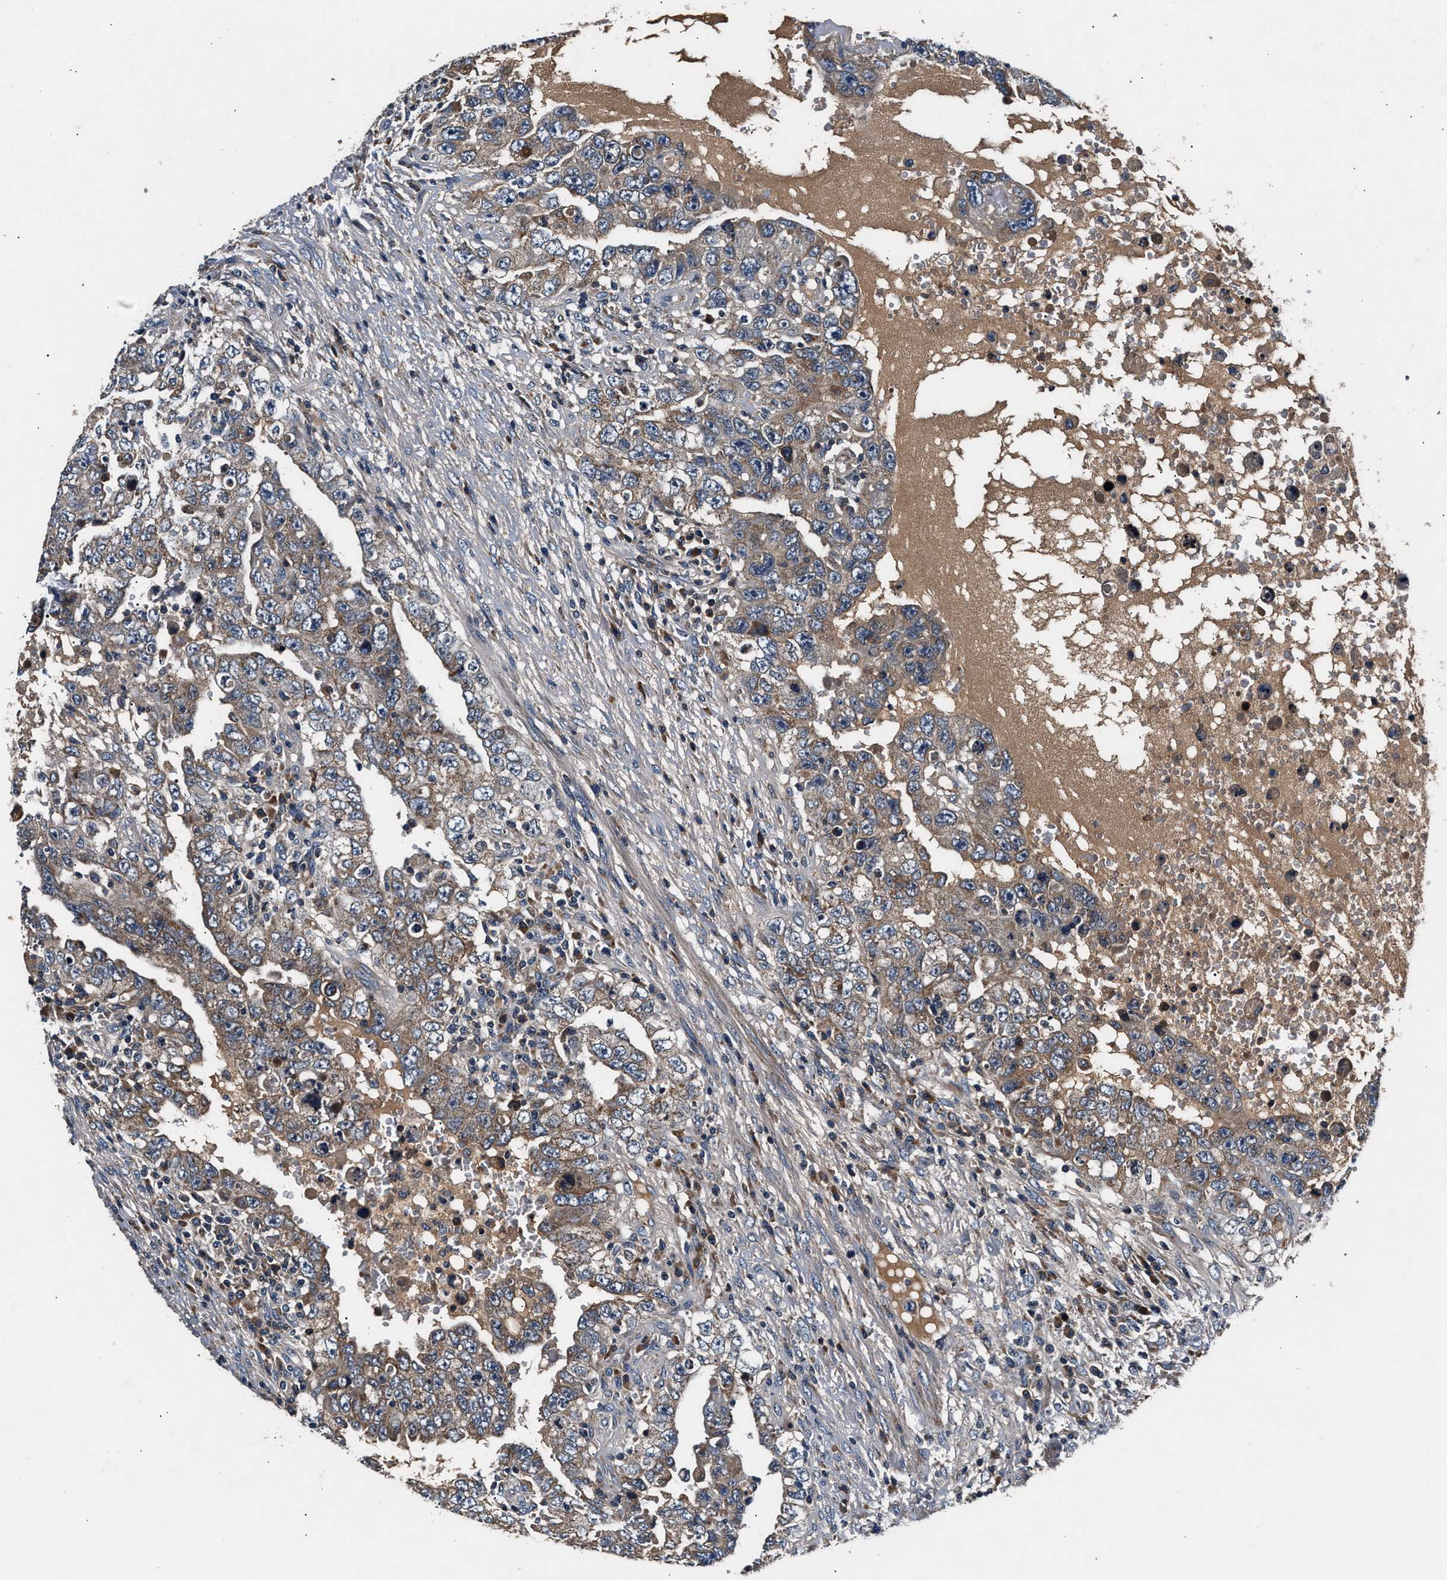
{"staining": {"intensity": "moderate", "quantity": "25%-75%", "location": "cytoplasmic/membranous"}, "tissue": "testis cancer", "cell_type": "Tumor cells", "image_type": "cancer", "snomed": [{"axis": "morphology", "description": "Carcinoma, Embryonal, NOS"}, {"axis": "topography", "description": "Testis"}], "caption": "Immunohistochemical staining of testis cancer reveals medium levels of moderate cytoplasmic/membranous expression in about 25%-75% of tumor cells.", "gene": "IMMT", "patient": {"sex": "male", "age": 26}}